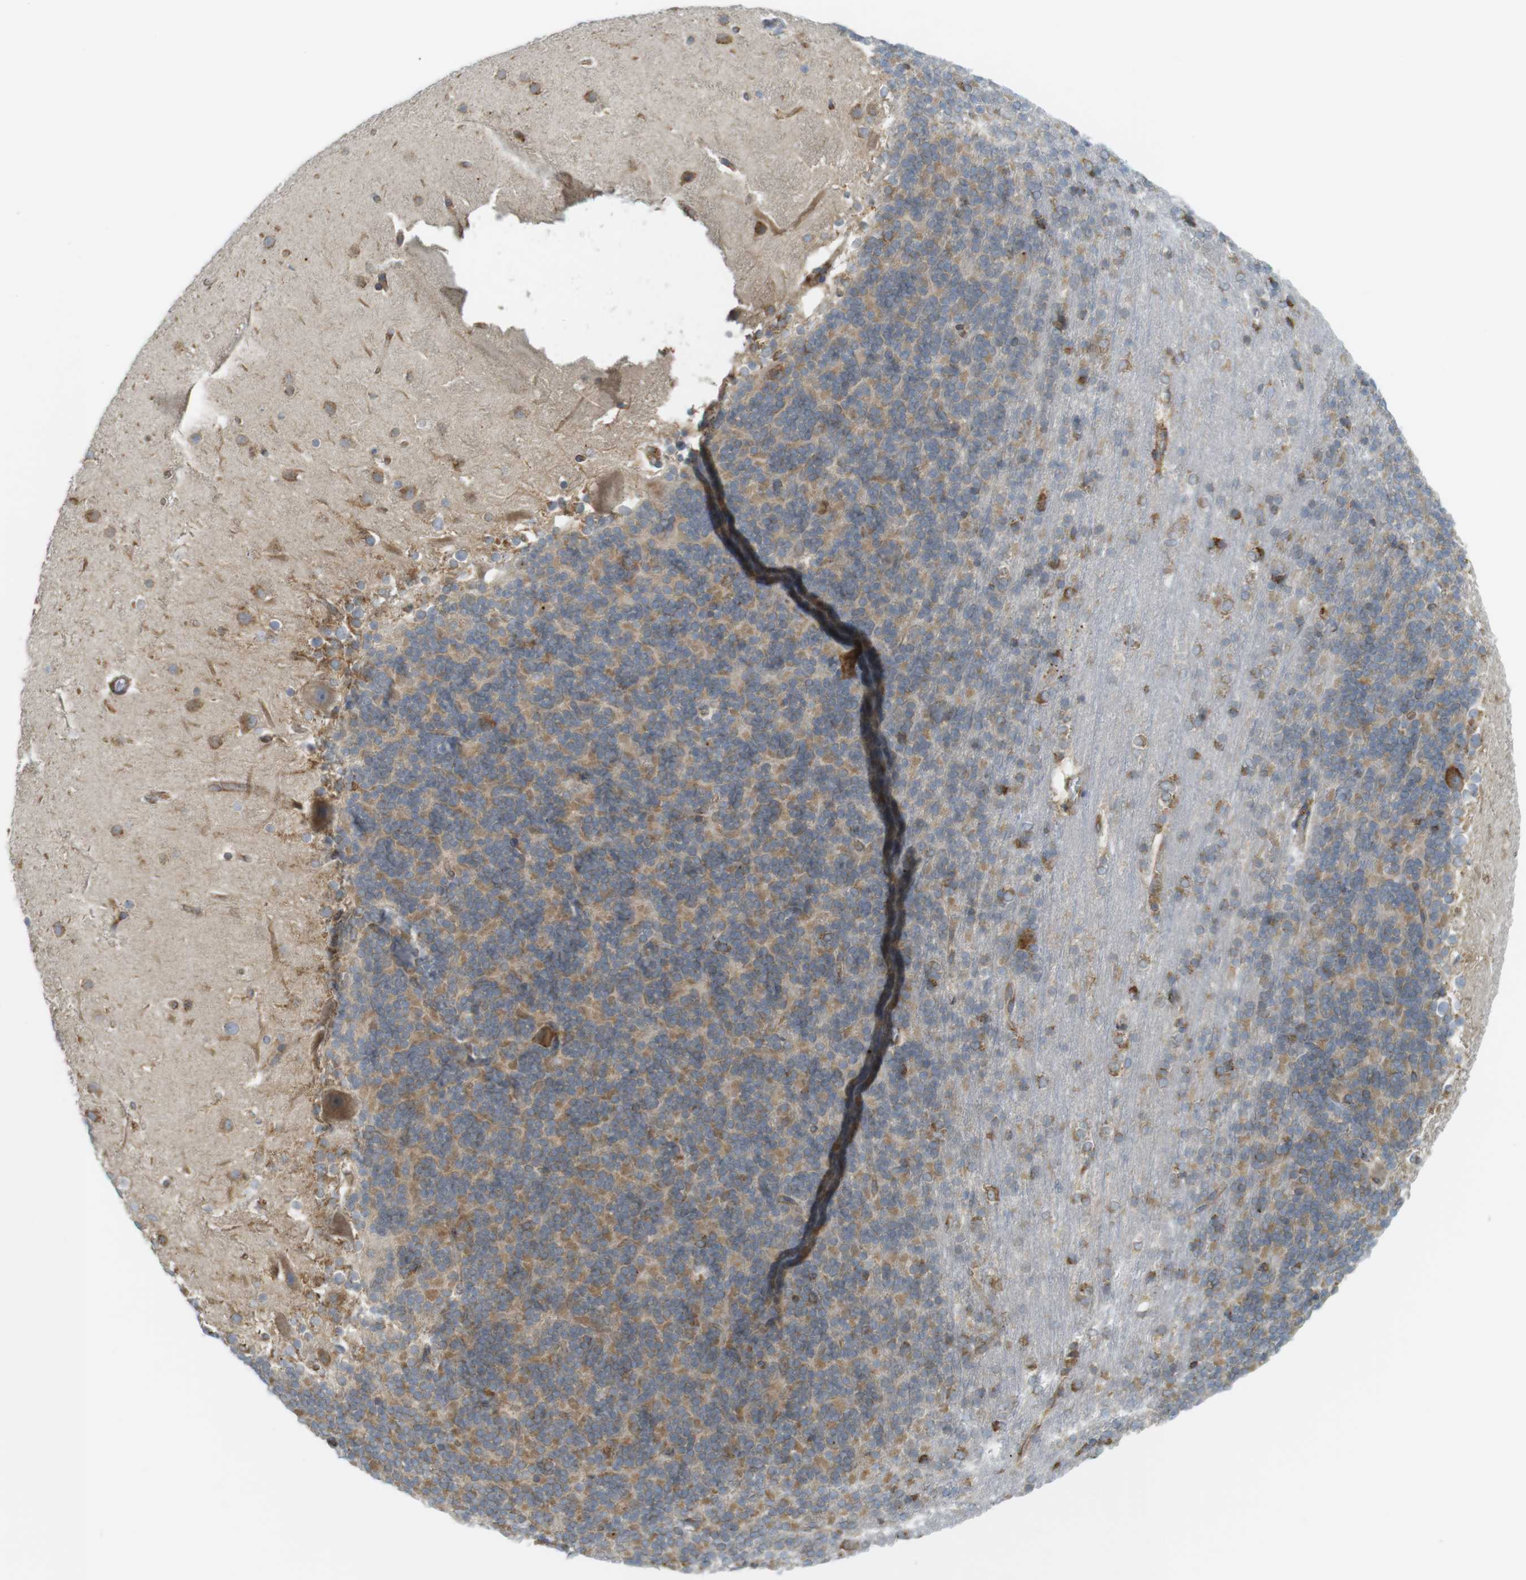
{"staining": {"intensity": "moderate", "quantity": "25%-75%", "location": "cytoplasmic/membranous"}, "tissue": "cerebellum", "cell_type": "Cells in granular layer", "image_type": "normal", "snomed": [{"axis": "morphology", "description": "Normal tissue, NOS"}, {"axis": "topography", "description": "Cerebellum"}], "caption": "Immunohistochemical staining of unremarkable human cerebellum reveals medium levels of moderate cytoplasmic/membranous staining in approximately 25%-75% of cells in granular layer.", "gene": "MBOAT2", "patient": {"sex": "female", "age": 19}}